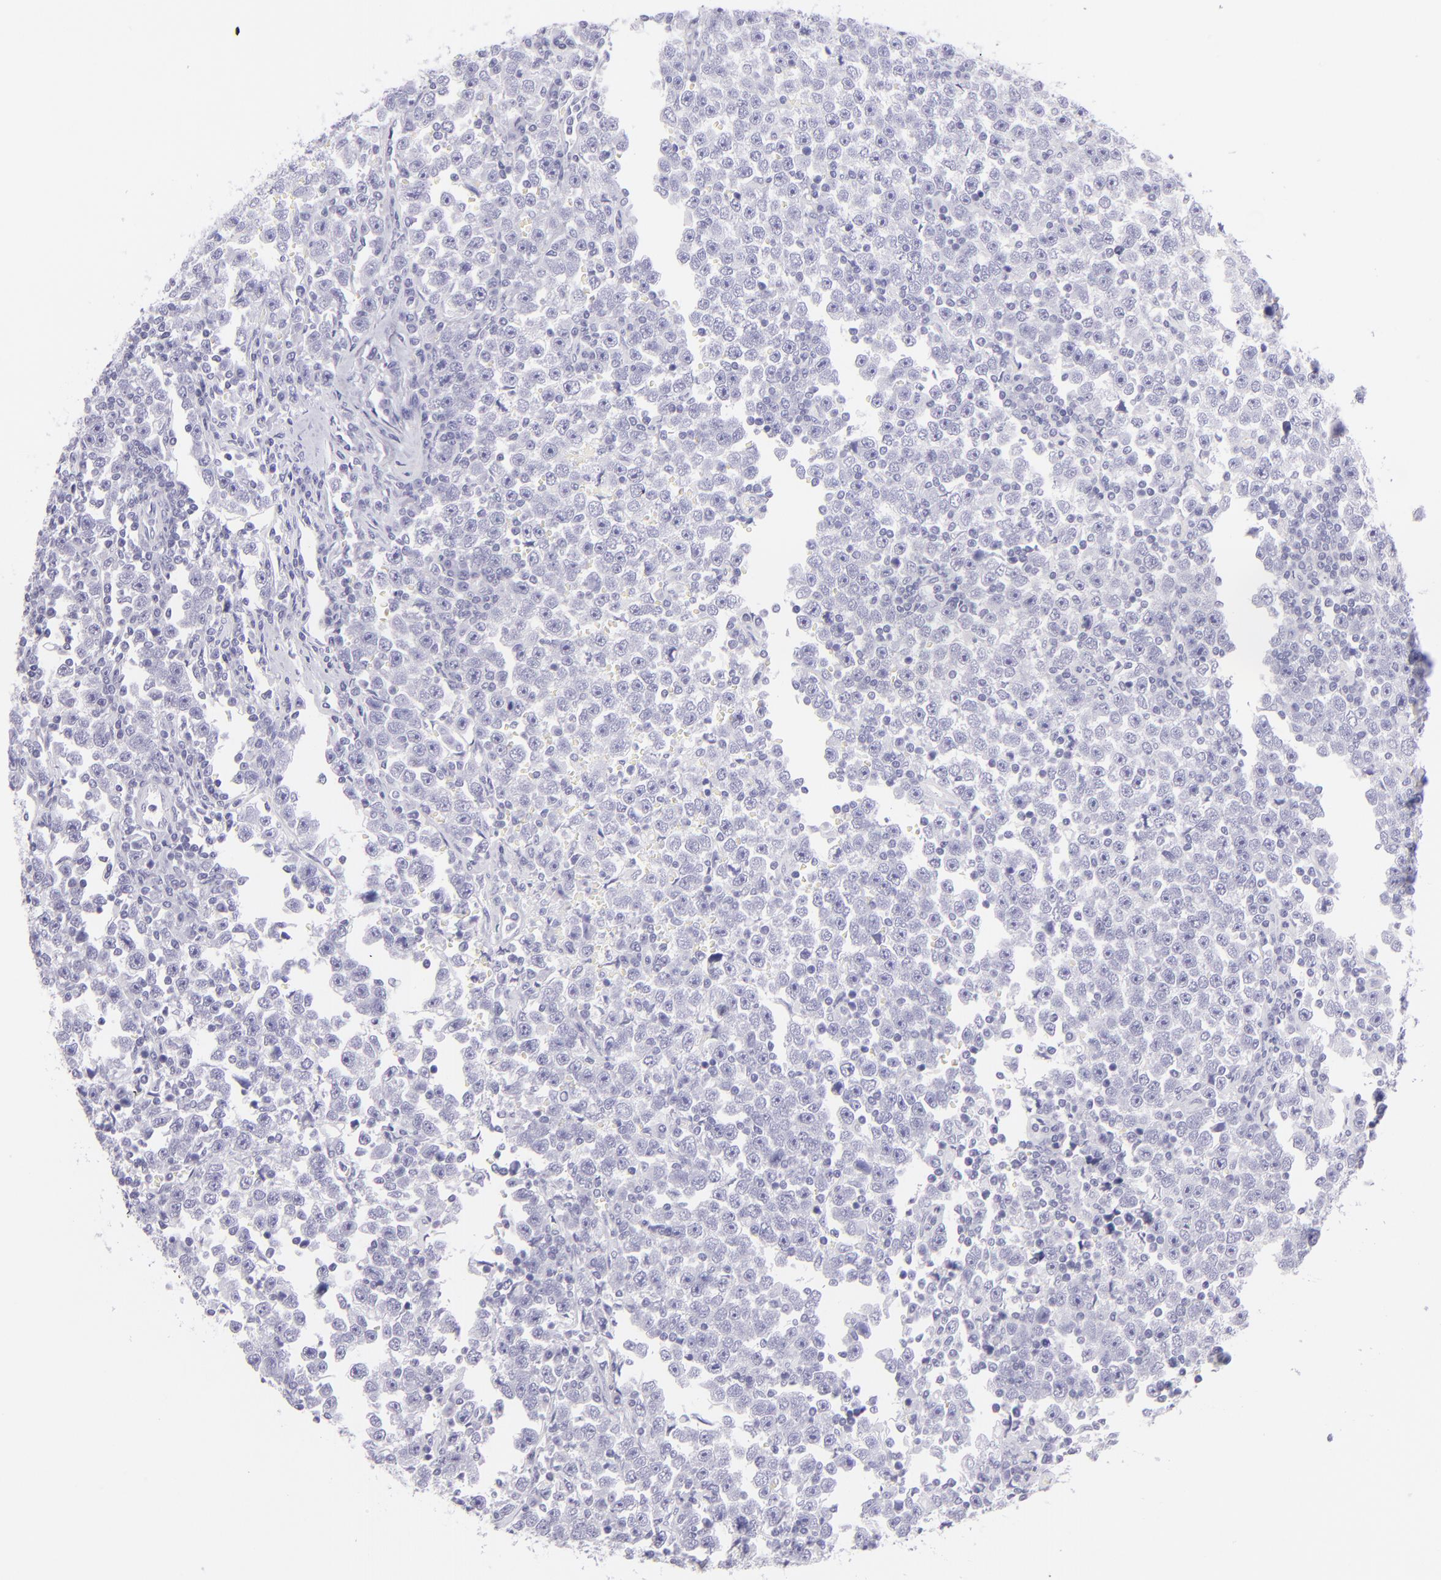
{"staining": {"intensity": "negative", "quantity": "none", "location": "none"}, "tissue": "testis cancer", "cell_type": "Tumor cells", "image_type": "cancer", "snomed": [{"axis": "morphology", "description": "Seminoma, NOS"}, {"axis": "topography", "description": "Testis"}], "caption": "Testis cancer was stained to show a protein in brown. There is no significant positivity in tumor cells.", "gene": "CNP", "patient": {"sex": "male", "age": 43}}